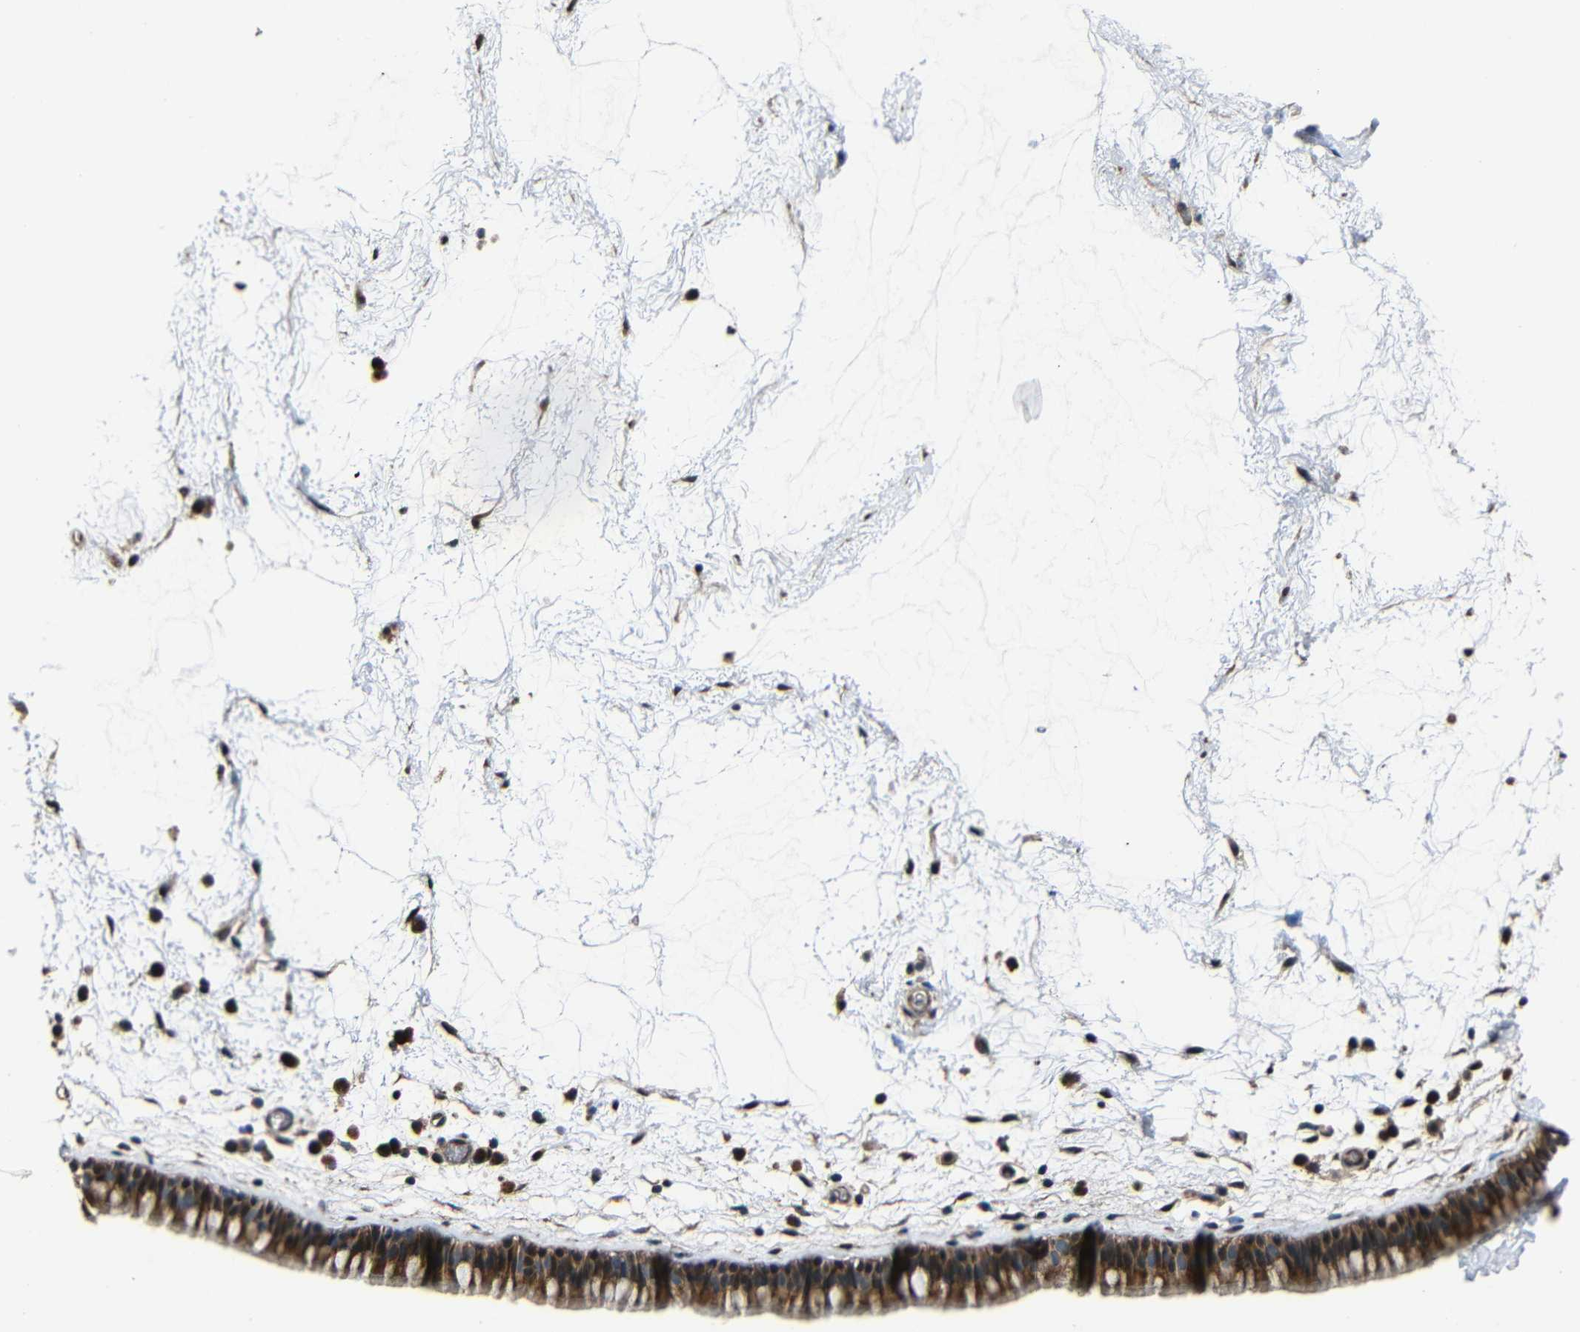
{"staining": {"intensity": "strong", "quantity": ">75%", "location": "cytoplasmic/membranous"}, "tissue": "nasopharynx", "cell_type": "Respiratory epithelial cells", "image_type": "normal", "snomed": [{"axis": "morphology", "description": "Normal tissue, NOS"}, {"axis": "morphology", "description": "Inflammation, NOS"}, {"axis": "topography", "description": "Nasopharynx"}], "caption": "The immunohistochemical stain highlights strong cytoplasmic/membranous positivity in respiratory epithelial cells of unremarkable nasopharynx.", "gene": "SNN", "patient": {"sex": "male", "age": 48}}